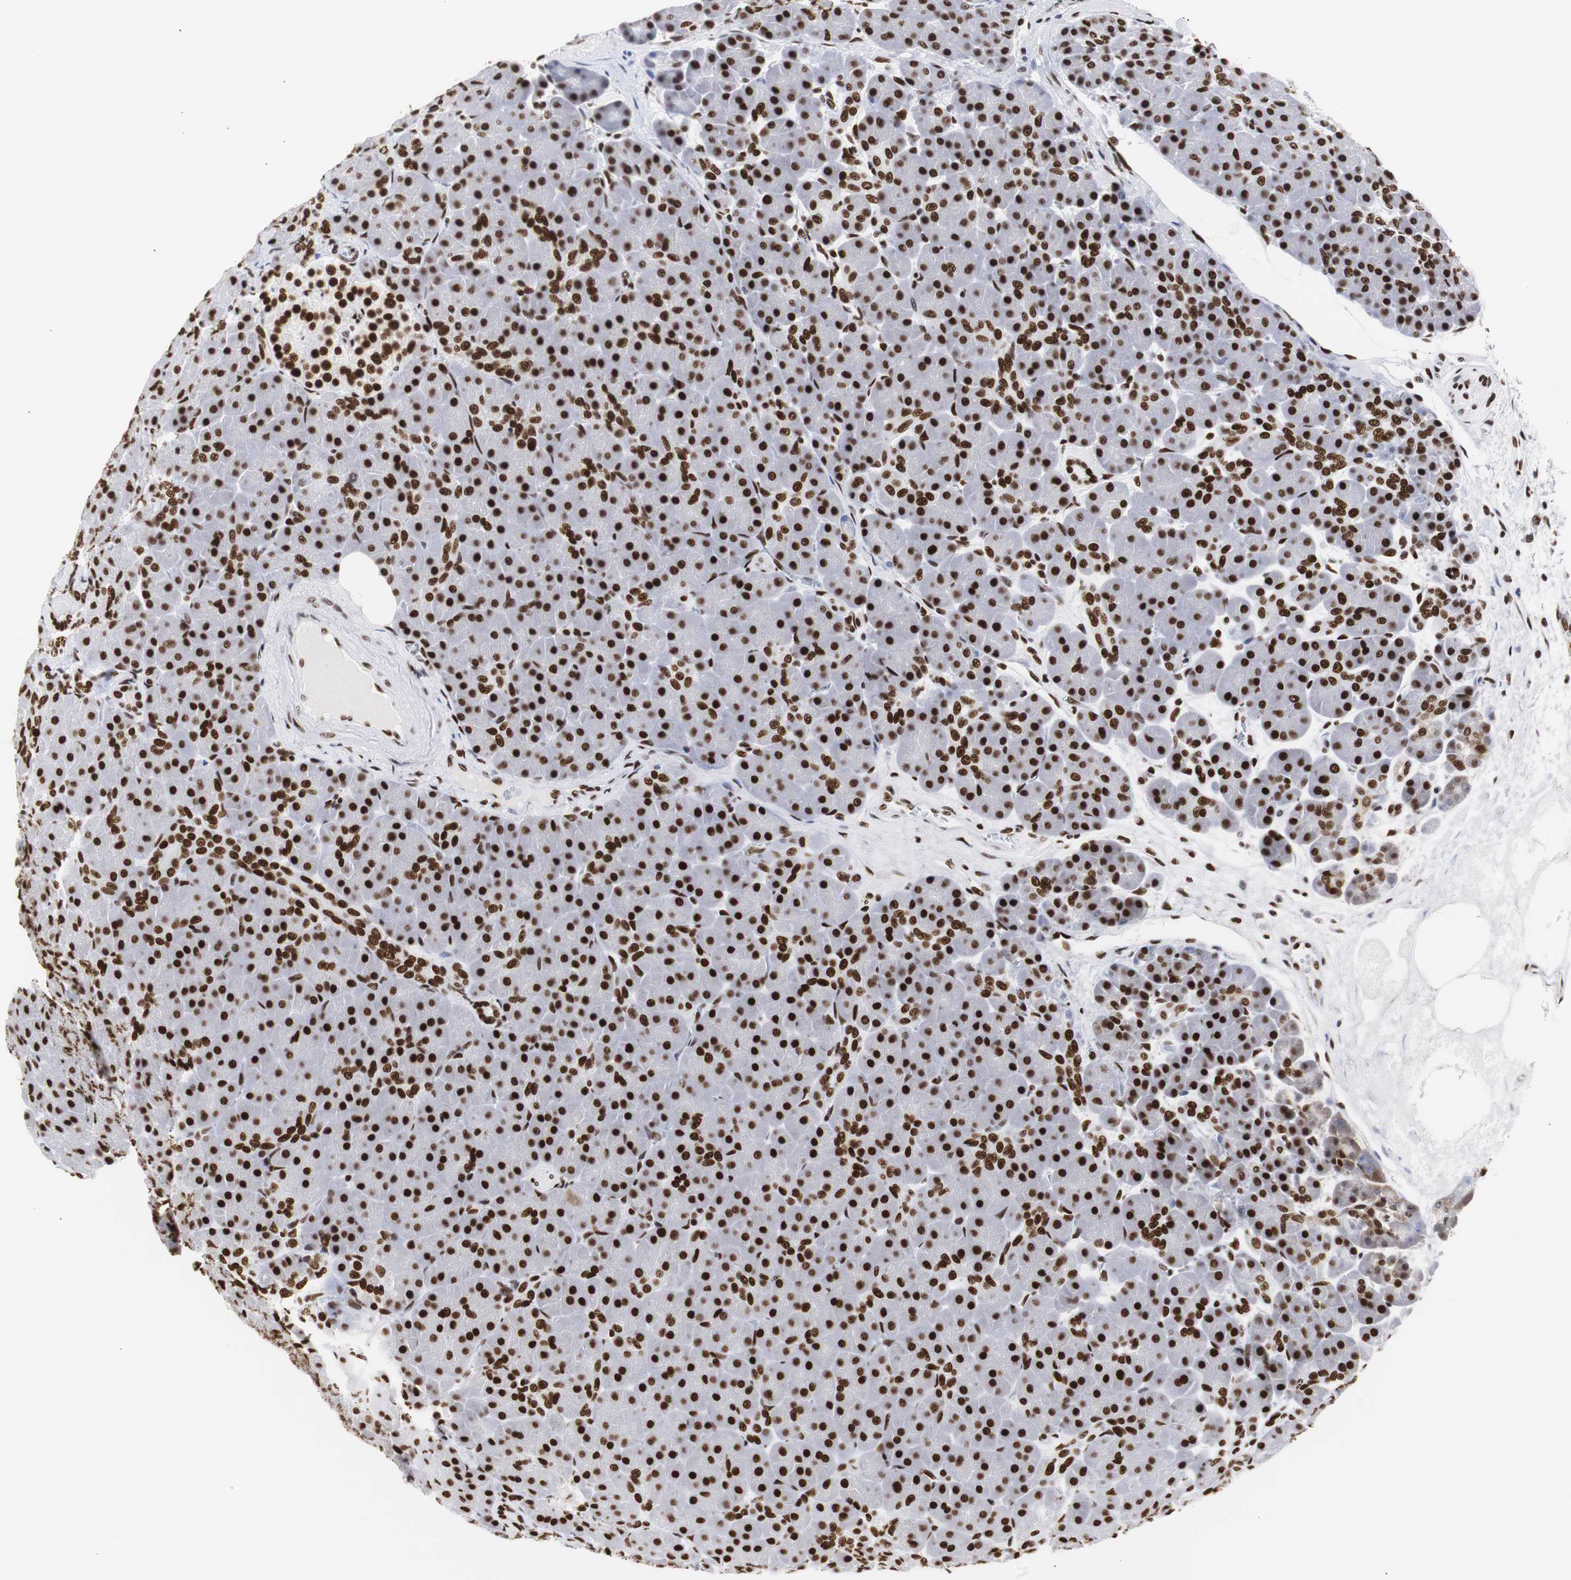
{"staining": {"intensity": "strong", "quantity": ">75%", "location": "nuclear"}, "tissue": "pancreas", "cell_type": "Exocrine glandular cells", "image_type": "normal", "snomed": [{"axis": "morphology", "description": "Normal tissue, NOS"}, {"axis": "topography", "description": "Pancreas"}], "caption": "This image reveals IHC staining of unremarkable pancreas, with high strong nuclear staining in about >75% of exocrine glandular cells.", "gene": "HNRNPH2", "patient": {"sex": "male", "age": 66}}